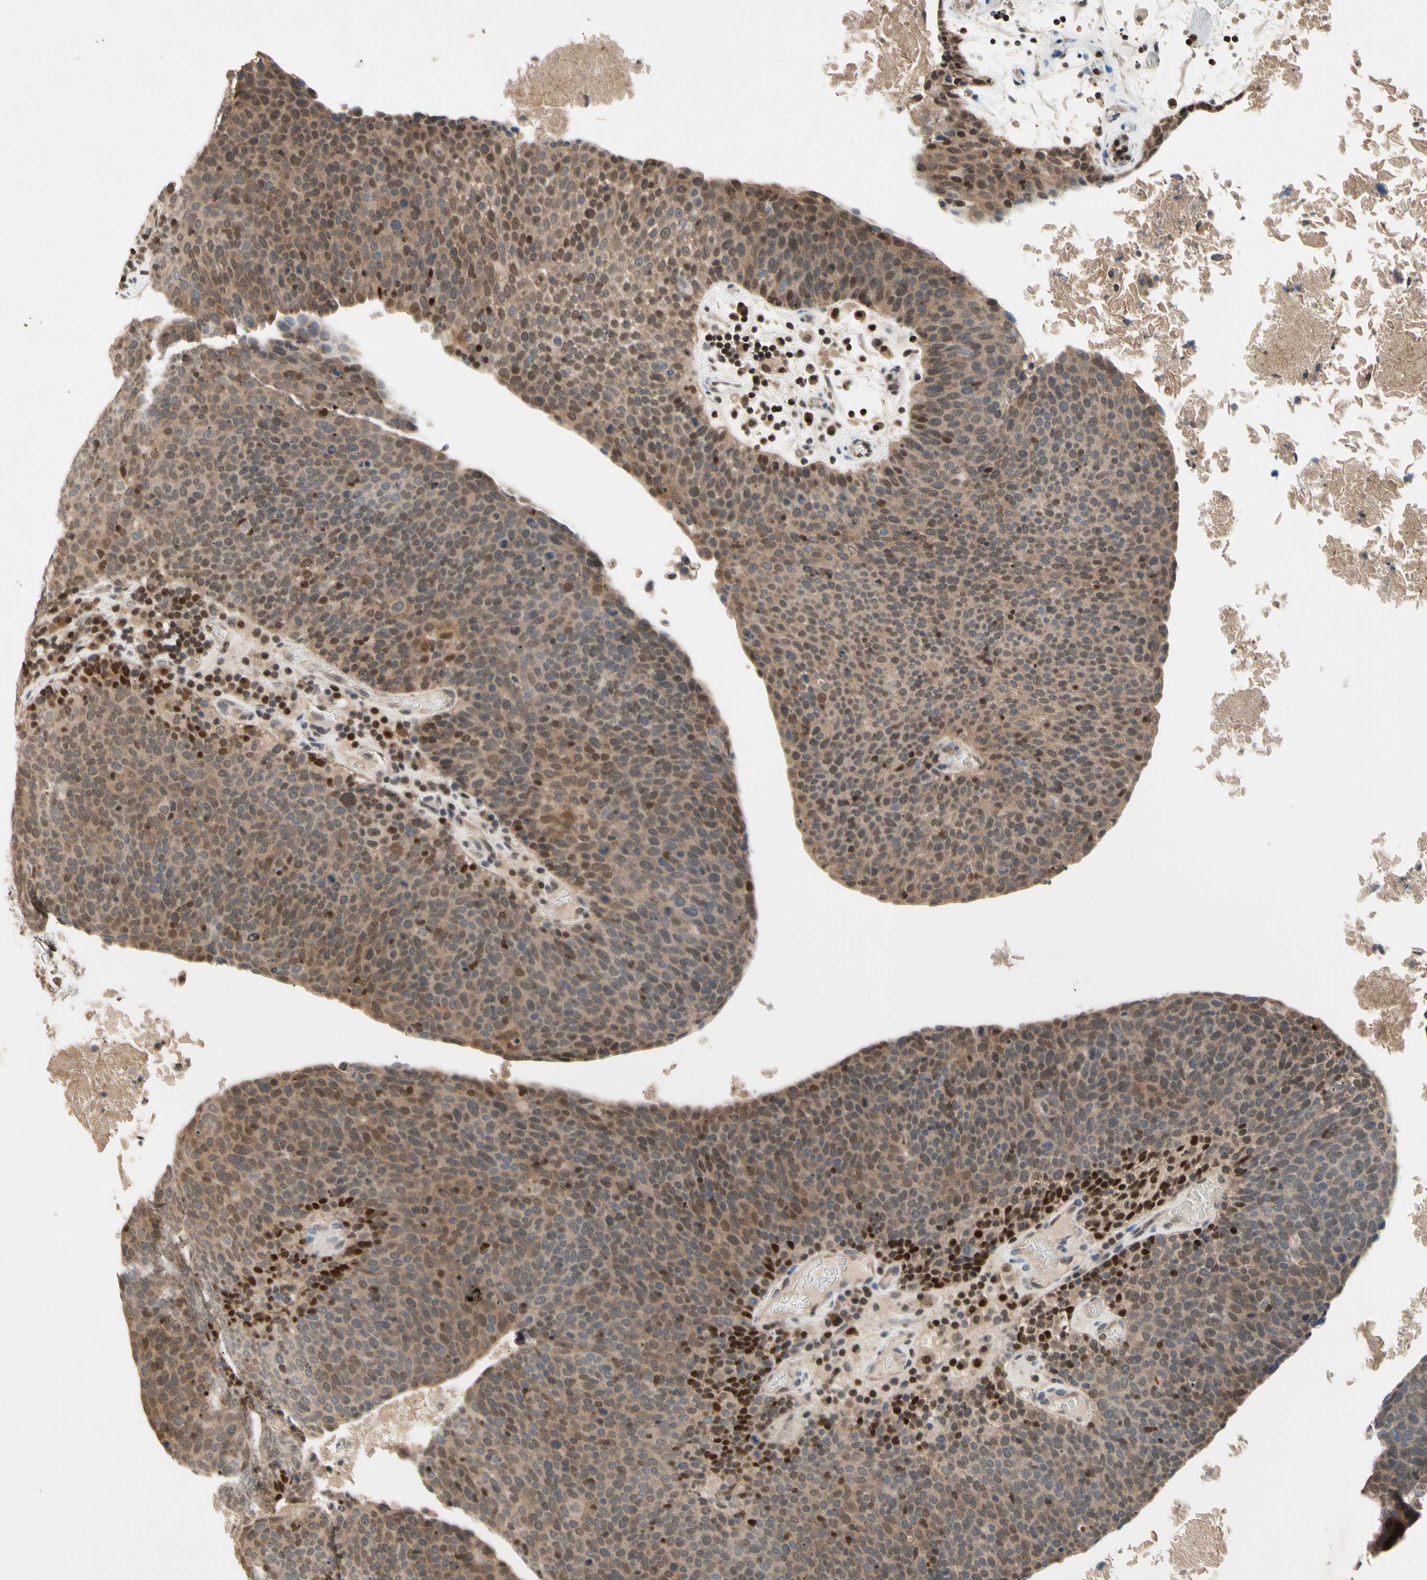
{"staining": {"intensity": "moderate", "quantity": ">75%", "location": "cytoplasmic/membranous"}, "tissue": "head and neck cancer", "cell_type": "Tumor cells", "image_type": "cancer", "snomed": [{"axis": "morphology", "description": "Squamous cell carcinoma, NOS"}, {"axis": "morphology", "description": "Squamous cell carcinoma, metastatic, NOS"}, {"axis": "topography", "description": "Lymph node"}, {"axis": "topography", "description": "Head-Neck"}], "caption": "An image showing moderate cytoplasmic/membranous expression in about >75% of tumor cells in head and neck squamous cell carcinoma, as visualized by brown immunohistochemical staining.", "gene": "GSR", "patient": {"sex": "male", "age": 62}}